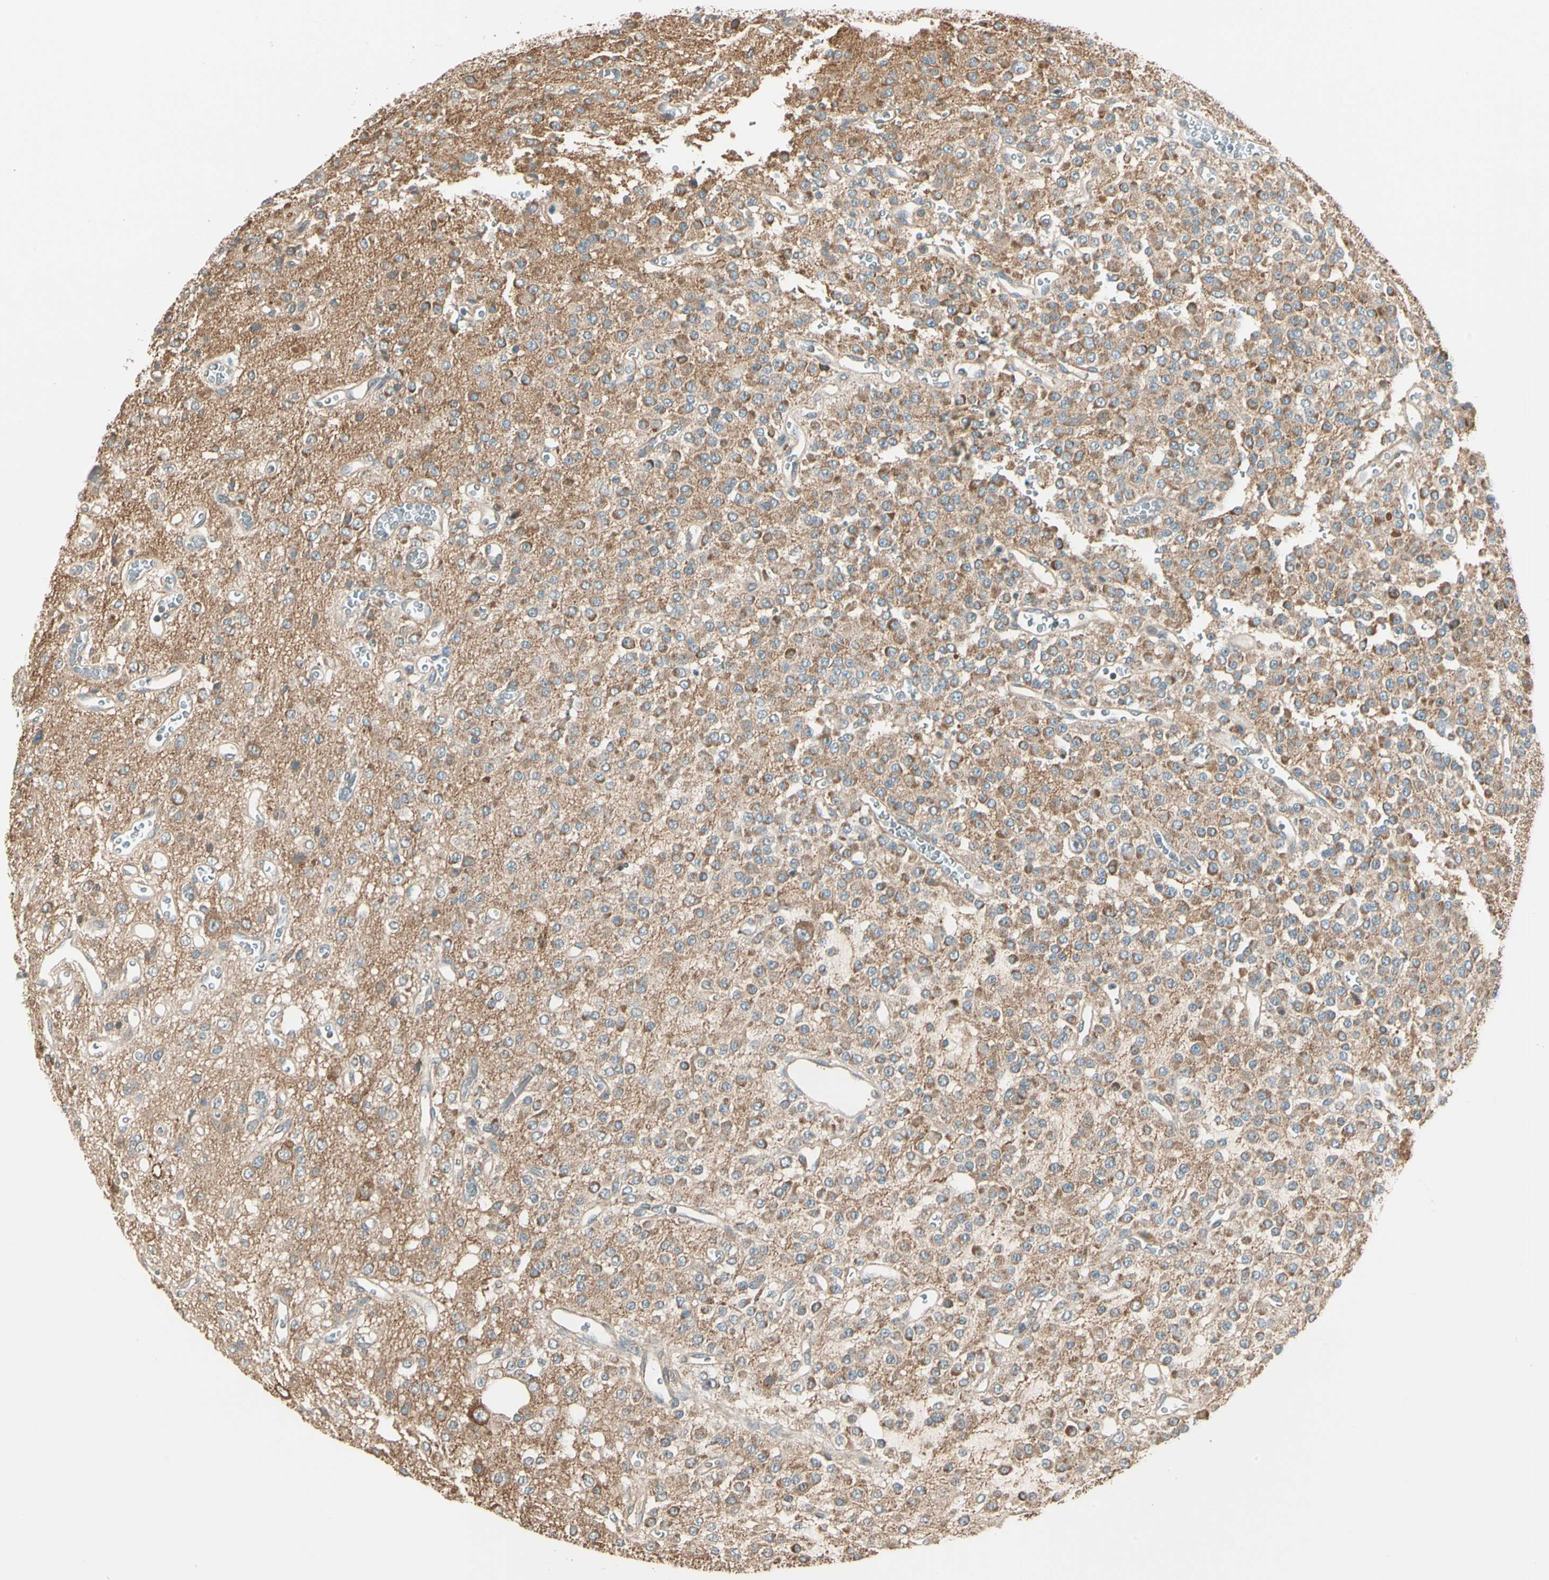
{"staining": {"intensity": "moderate", "quantity": ">75%", "location": "cytoplasmic/membranous"}, "tissue": "glioma", "cell_type": "Tumor cells", "image_type": "cancer", "snomed": [{"axis": "morphology", "description": "Glioma, malignant, Low grade"}, {"axis": "topography", "description": "Brain"}], "caption": "DAB (3,3'-diaminobenzidine) immunohistochemical staining of human glioma exhibits moderate cytoplasmic/membranous protein positivity in approximately >75% of tumor cells.", "gene": "TNFRSF21", "patient": {"sex": "male", "age": 38}}